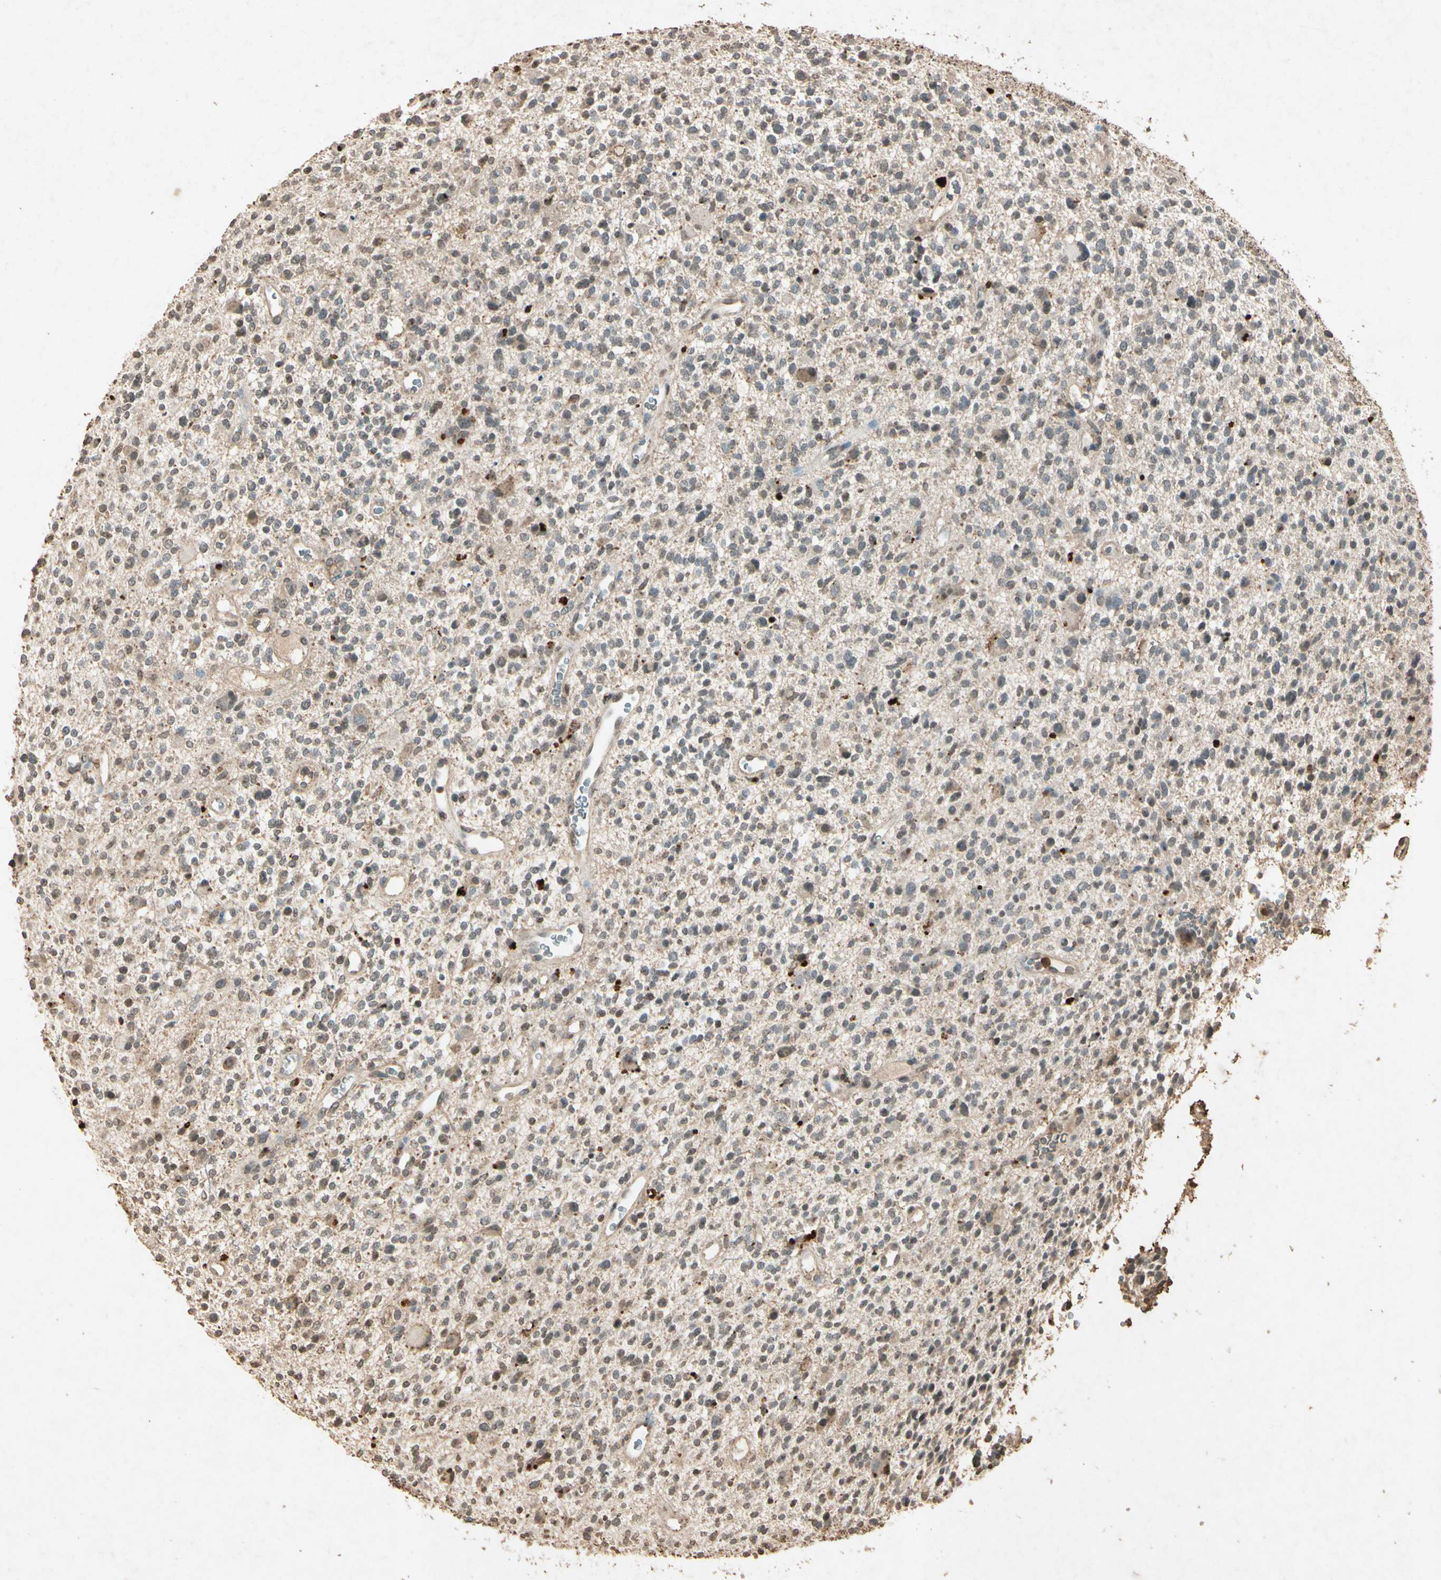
{"staining": {"intensity": "weak", "quantity": ">75%", "location": "cytoplasmic/membranous"}, "tissue": "glioma", "cell_type": "Tumor cells", "image_type": "cancer", "snomed": [{"axis": "morphology", "description": "Glioma, malignant, High grade"}, {"axis": "topography", "description": "Brain"}], "caption": "This image exhibits immunohistochemistry (IHC) staining of human glioma, with low weak cytoplasmic/membranous staining in approximately >75% of tumor cells.", "gene": "GC", "patient": {"sex": "male", "age": 48}}